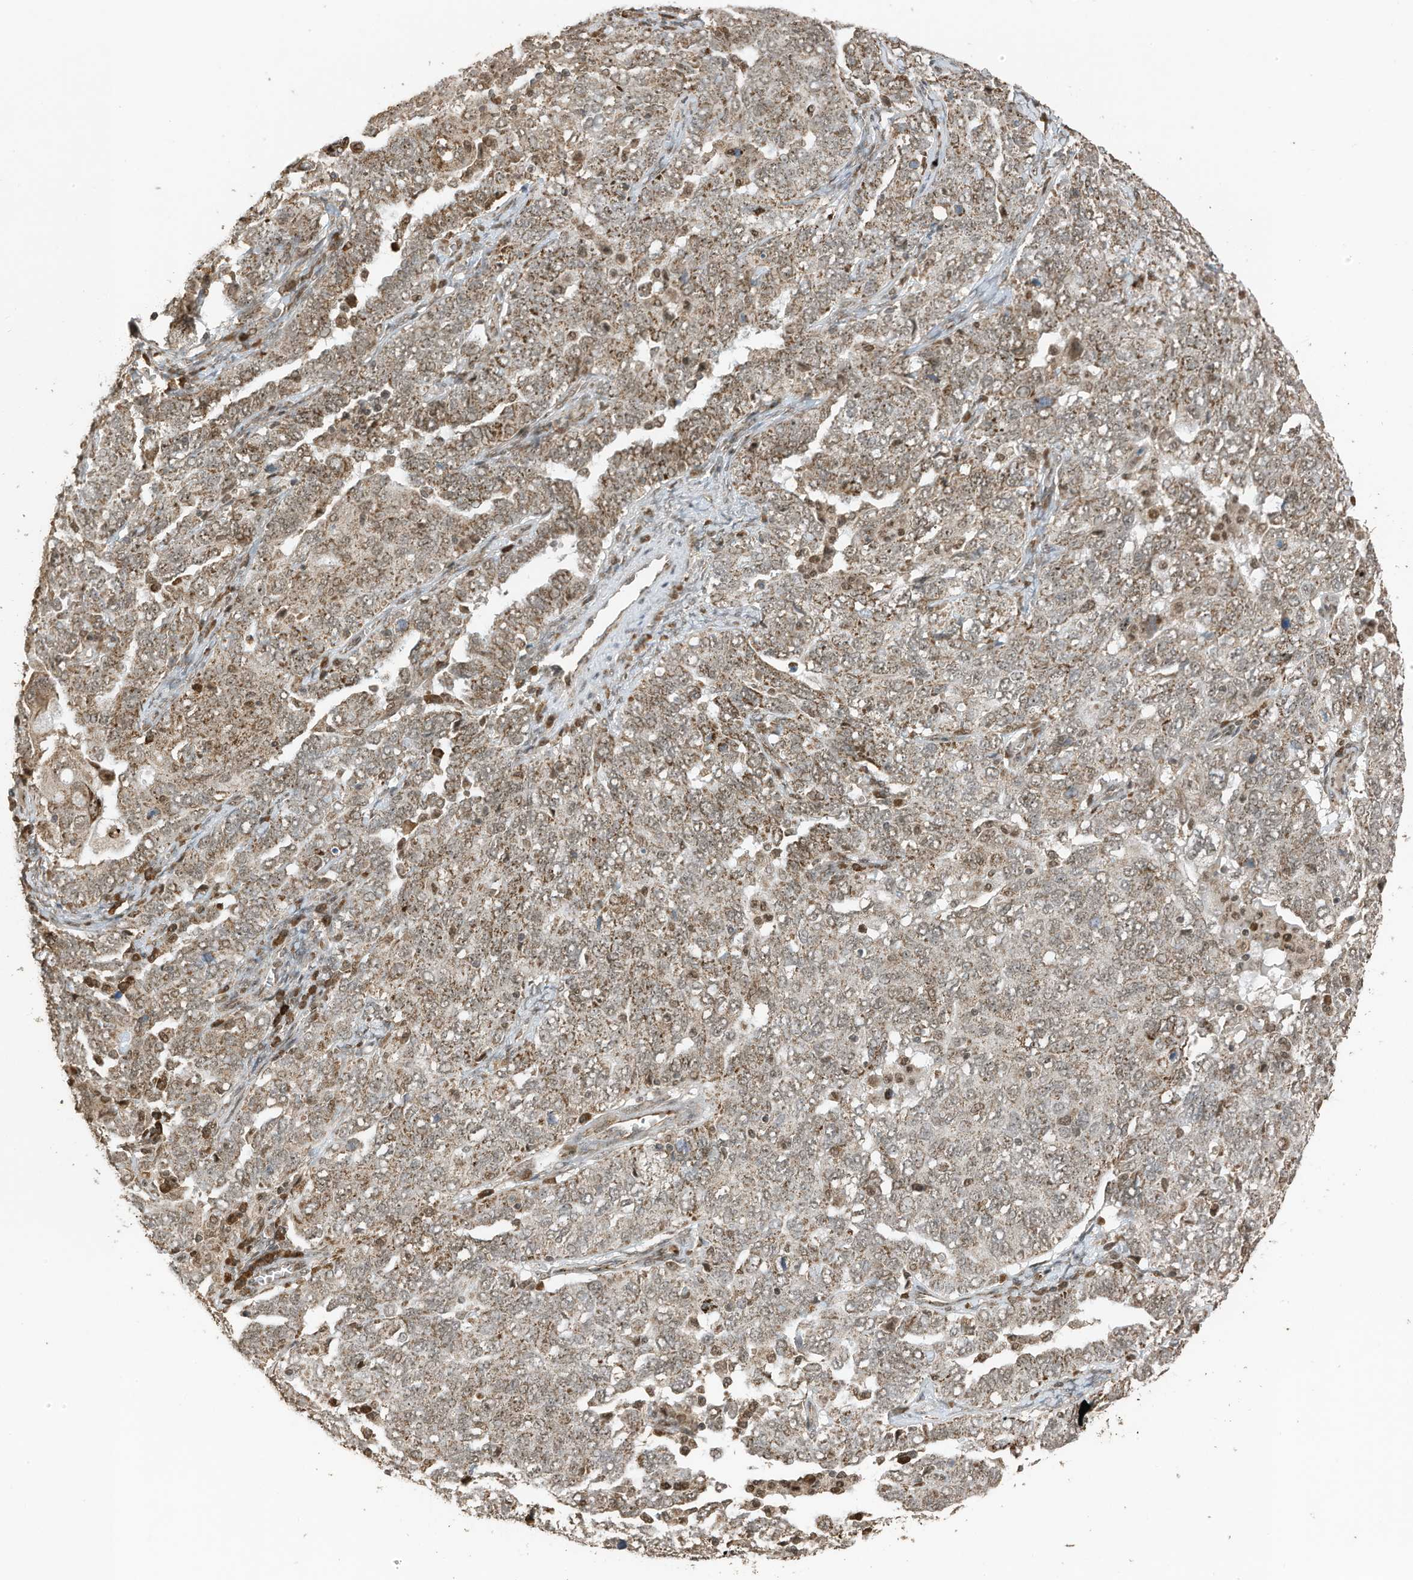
{"staining": {"intensity": "moderate", "quantity": ">75%", "location": "cytoplasmic/membranous"}, "tissue": "ovarian cancer", "cell_type": "Tumor cells", "image_type": "cancer", "snomed": [{"axis": "morphology", "description": "Carcinoma, endometroid"}, {"axis": "topography", "description": "Ovary"}], "caption": "Tumor cells reveal medium levels of moderate cytoplasmic/membranous staining in approximately >75% of cells in human ovarian cancer (endometroid carcinoma).", "gene": "ERLEC1", "patient": {"sex": "female", "age": 62}}